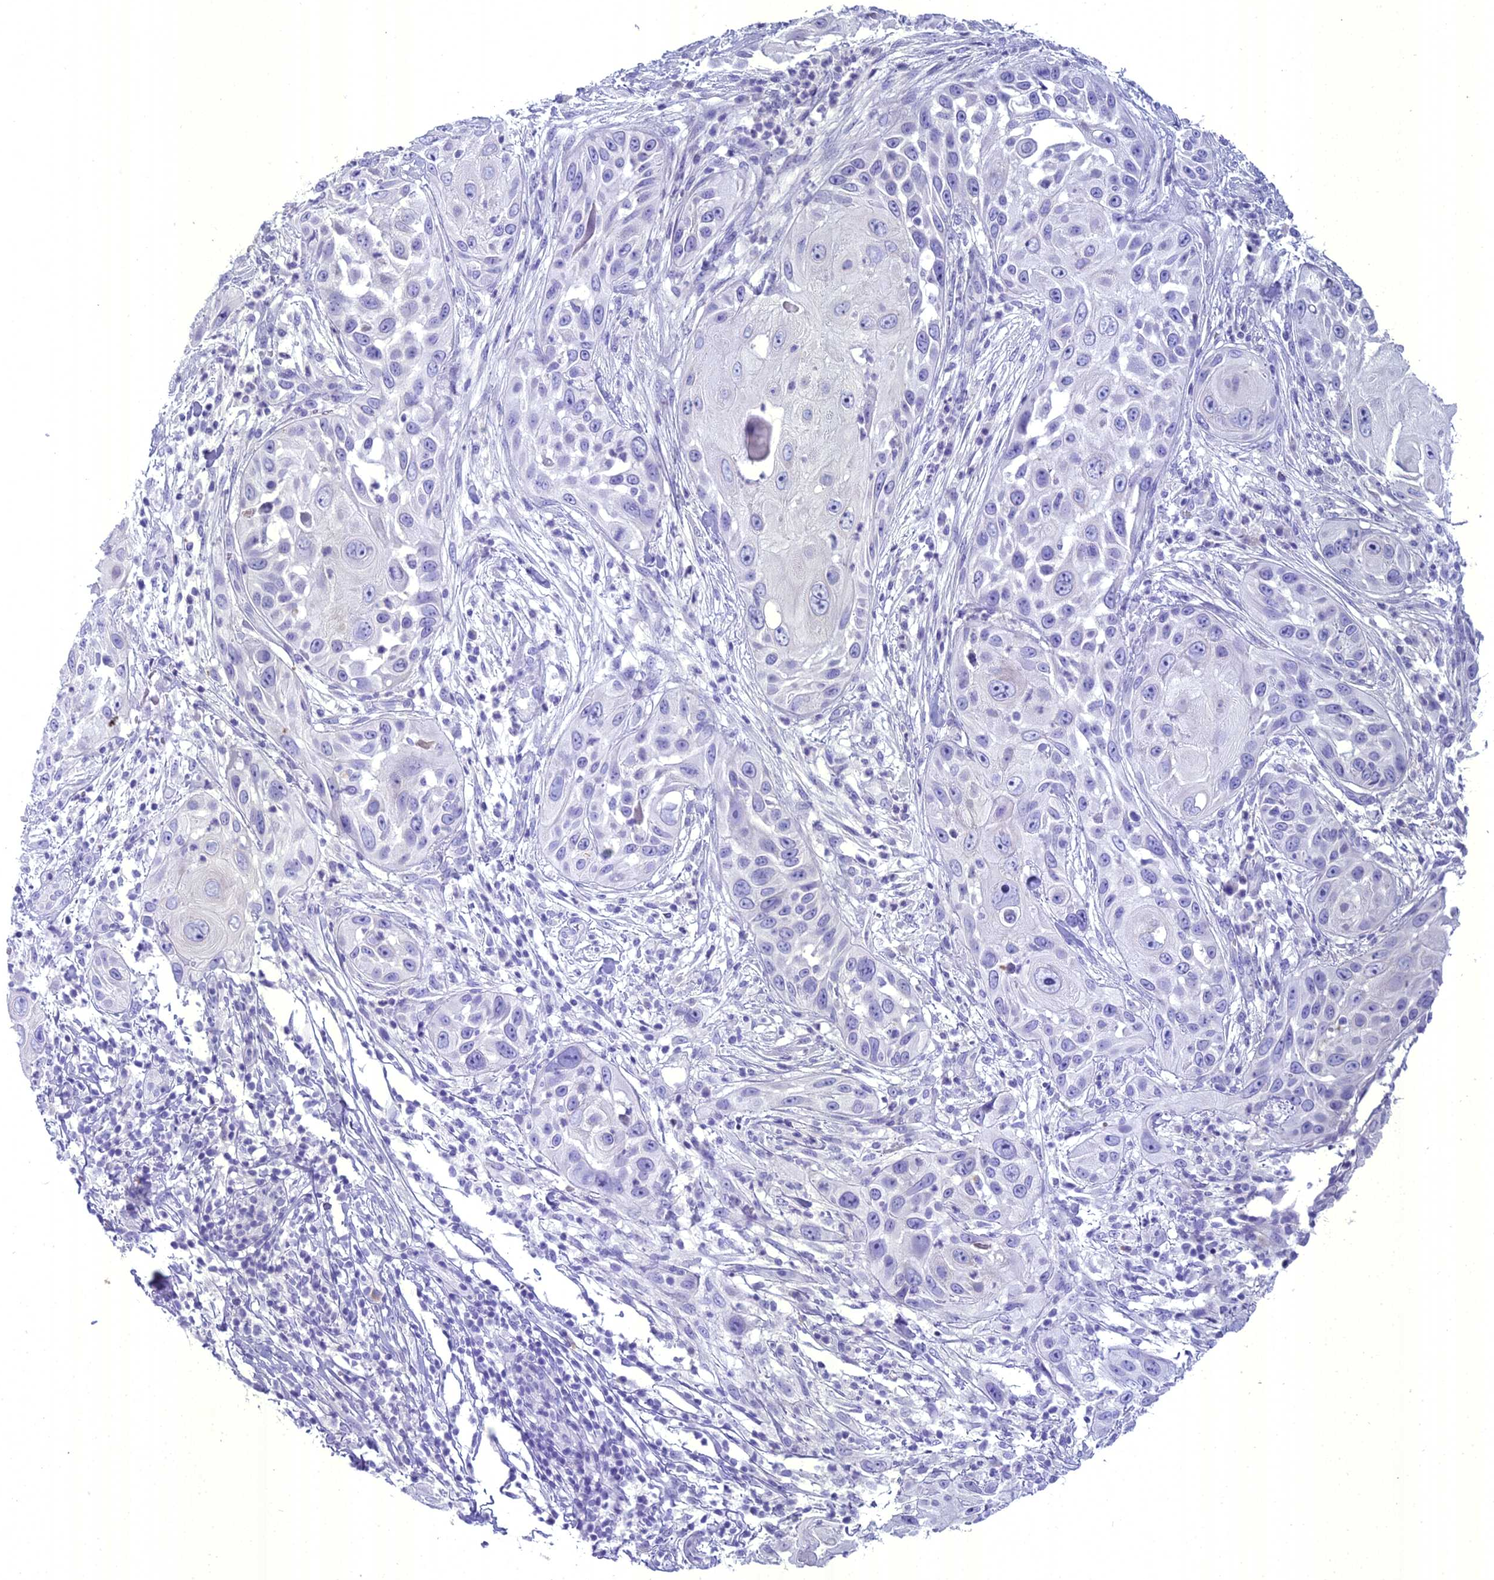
{"staining": {"intensity": "negative", "quantity": "none", "location": "none"}, "tissue": "skin cancer", "cell_type": "Tumor cells", "image_type": "cancer", "snomed": [{"axis": "morphology", "description": "Squamous cell carcinoma, NOS"}, {"axis": "topography", "description": "Skin"}], "caption": "Tumor cells show no significant protein positivity in skin squamous cell carcinoma.", "gene": "UNC80", "patient": {"sex": "female", "age": 44}}